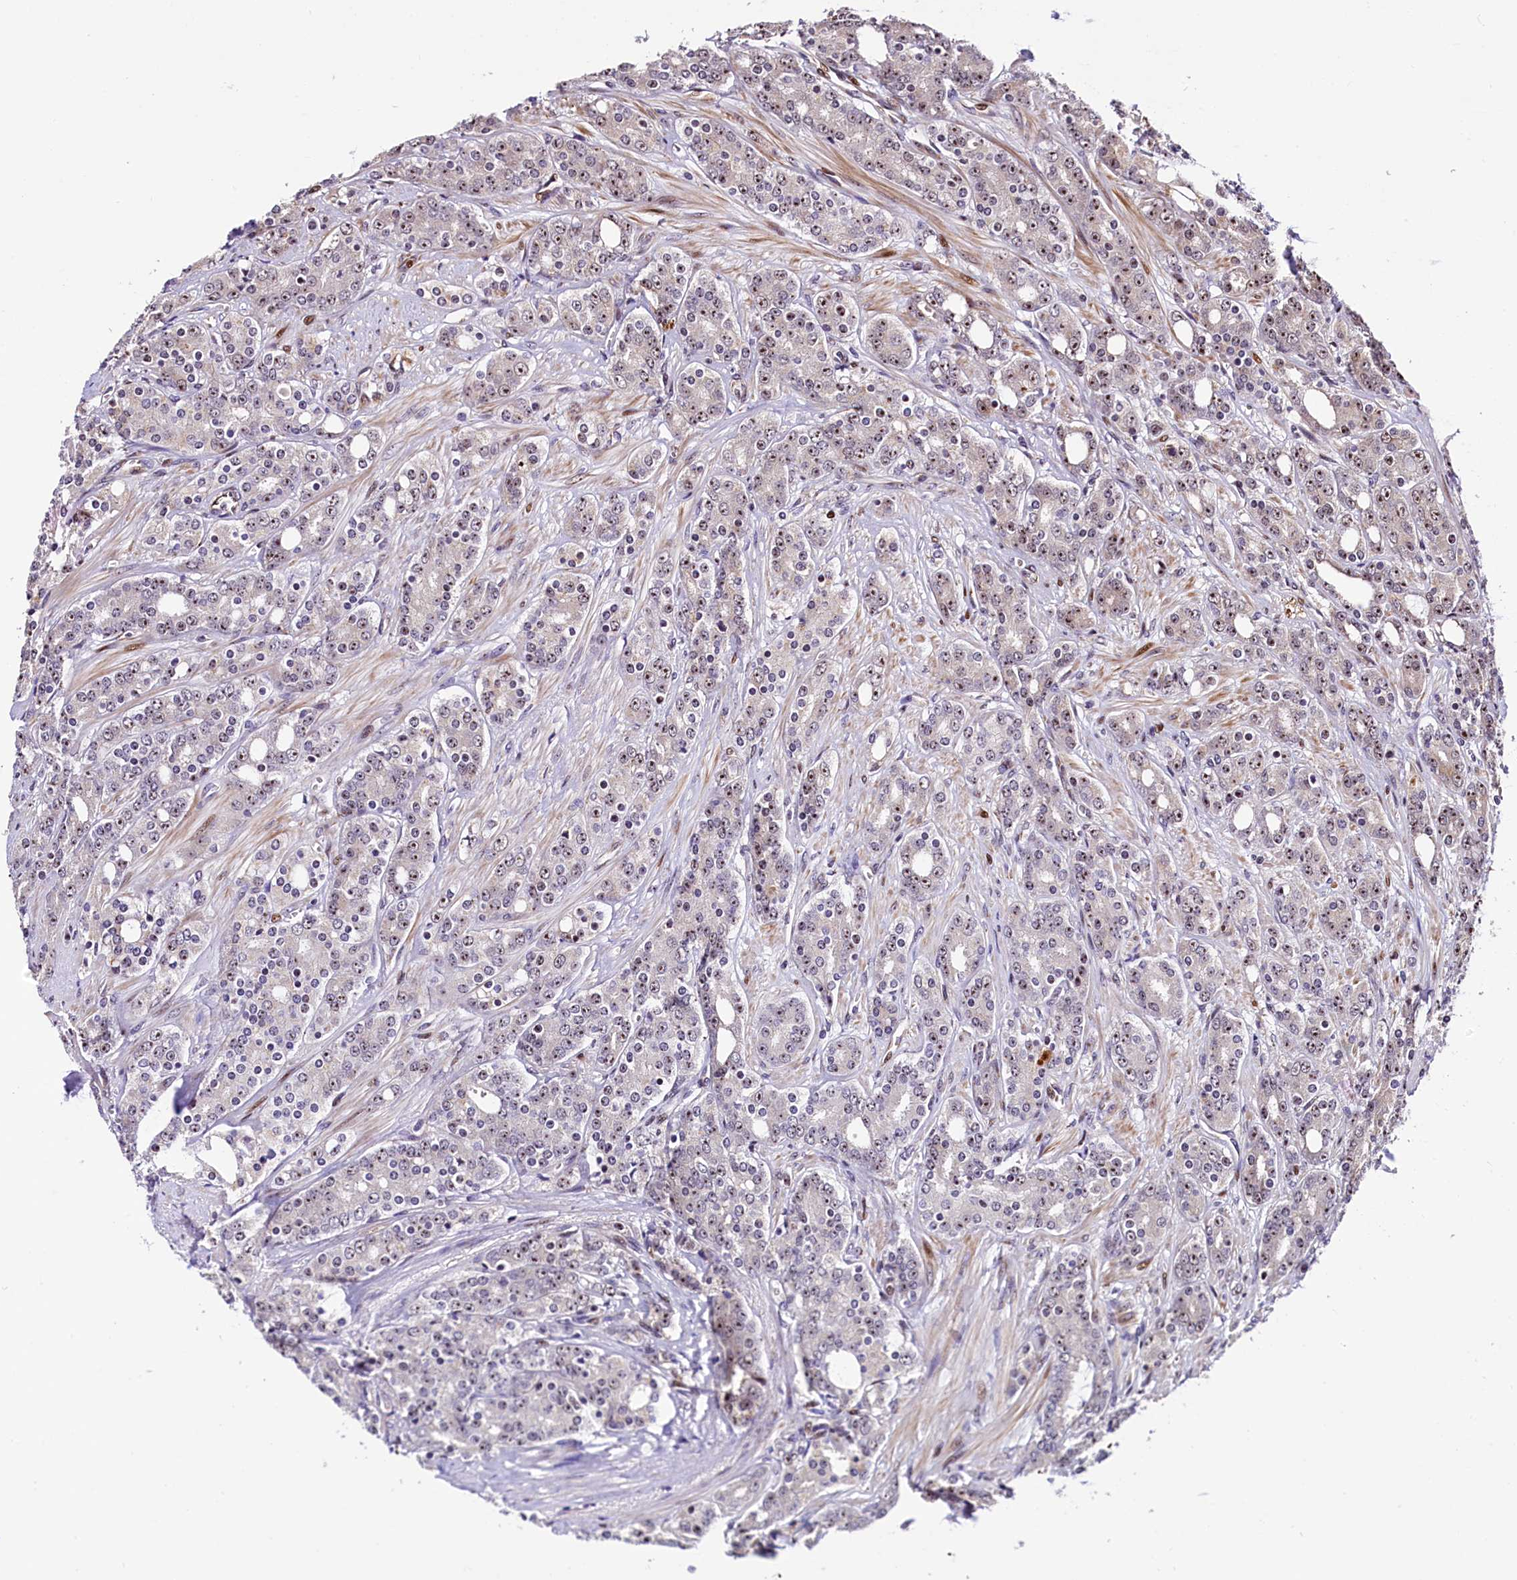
{"staining": {"intensity": "moderate", "quantity": "25%-75%", "location": "nuclear"}, "tissue": "prostate cancer", "cell_type": "Tumor cells", "image_type": "cancer", "snomed": [{"axis": "morphology", "description": "Adenocarcinoma, High grade"}, {"axis": "topography", "description": "Prostate"}], "caption": "This is a photomicrograph of IHC staining of prostate cancer, which shows moderate positivity in the nuclear of tumor cells.", "gene": "TRMT112", "patient": {"sex": "male", "age": 62}}